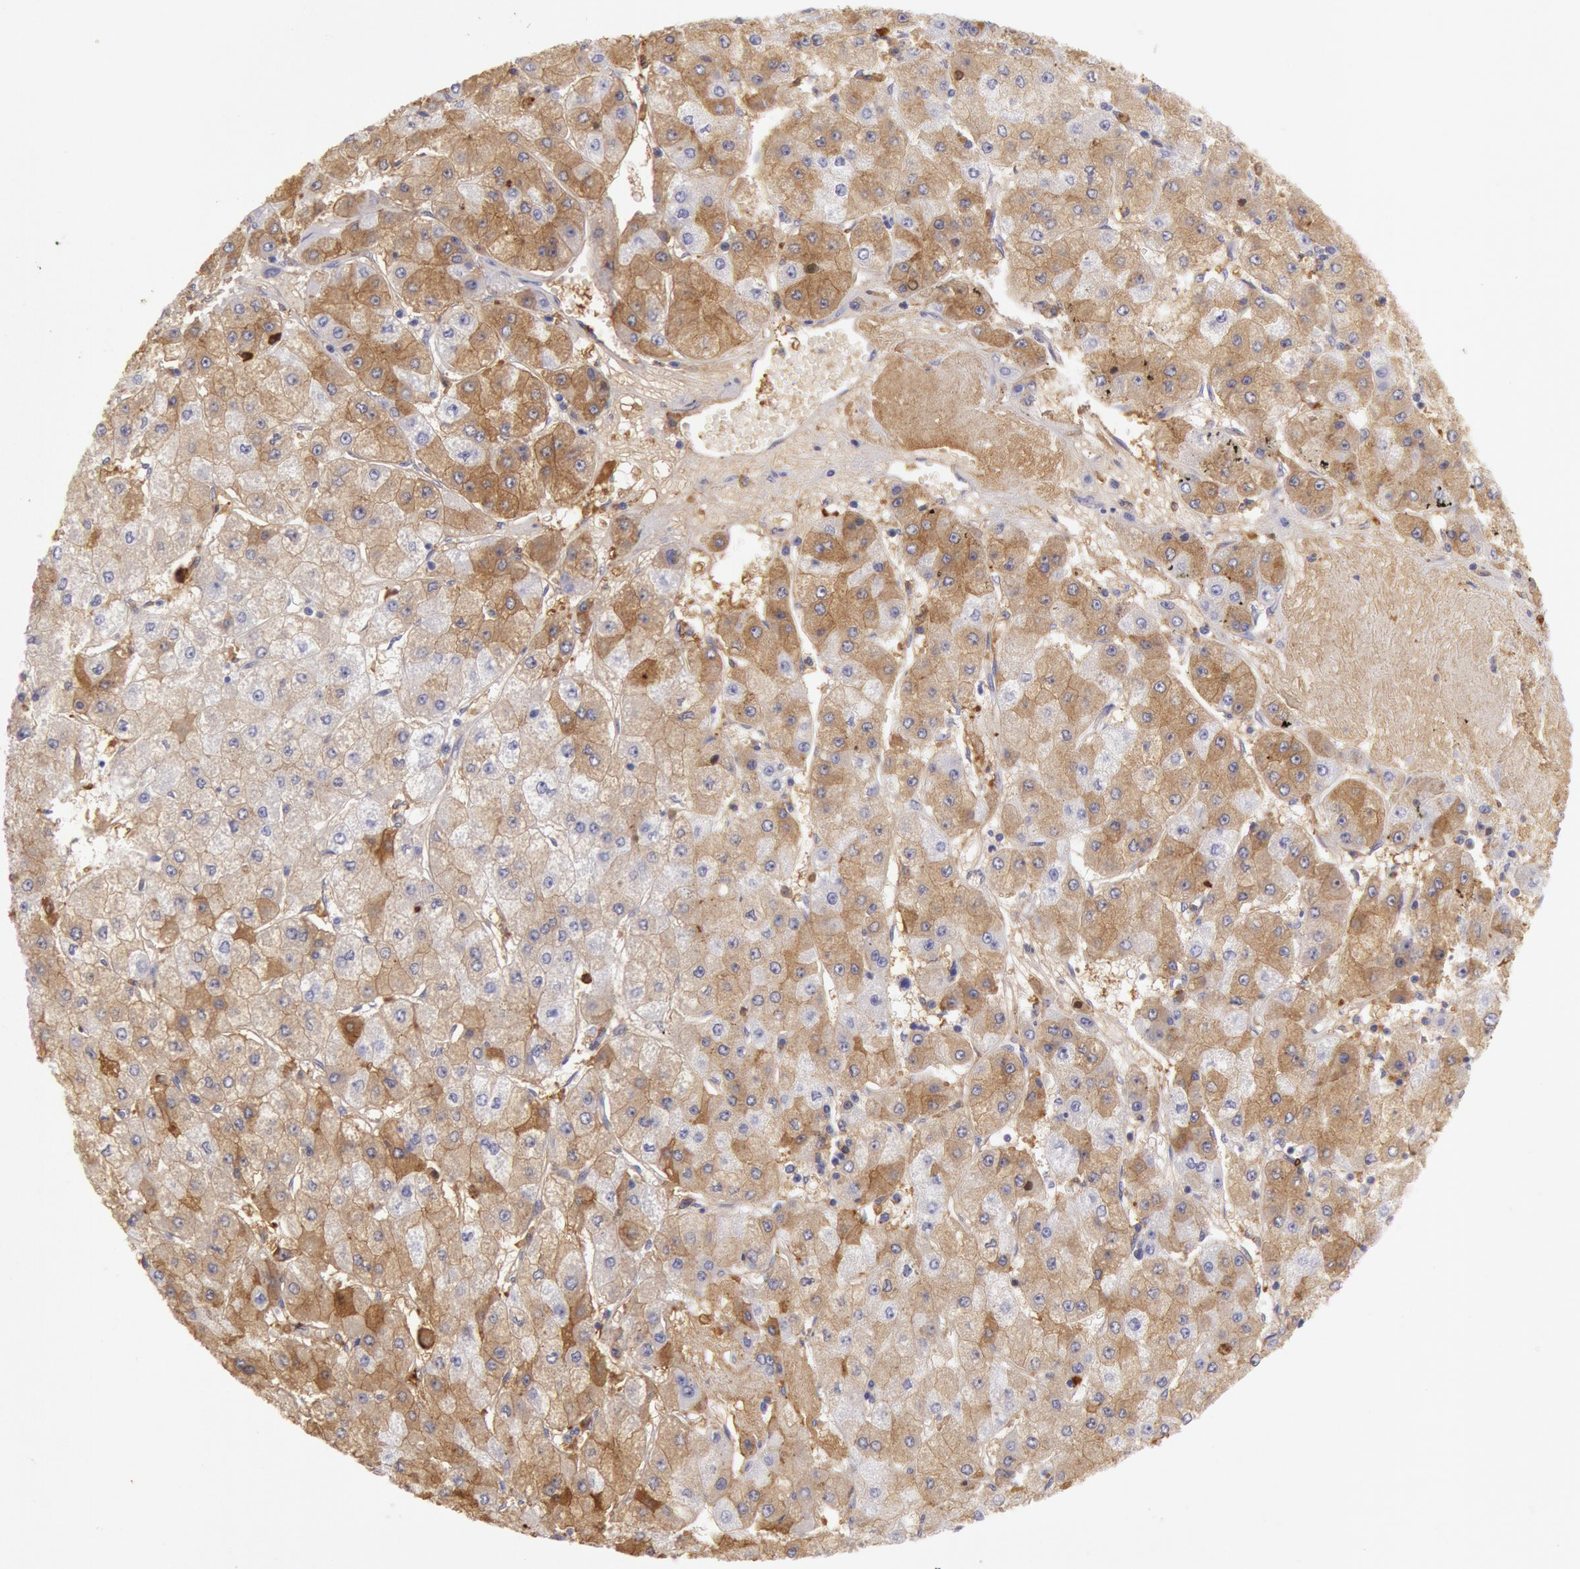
{"staining": {"intensity": "moderate", "quantity": "25%-75%", "location": "cytoplasmic/membranous"}, "tissue": "liver cancer", "cell_type": "Tumor cells", "image_type": "cancer", "snomed": [{"axis": "morphology", "description": "Carcinoma, Hepatocellular, NOS"}, {"axis": "topography", "description": "Liver"}], "caption": "Protein staining by immunohistochemistry (IHC) displays moderate cytoplasmic/membranous positivity in about 25%-75% of tumor cells in hepatocellular carcinoma (liver). (brown staining indicates protein expression, while blue staining denotes nuclei).", "gene": "IGHG1", "patient": {"sex": "female", "age": 52}}